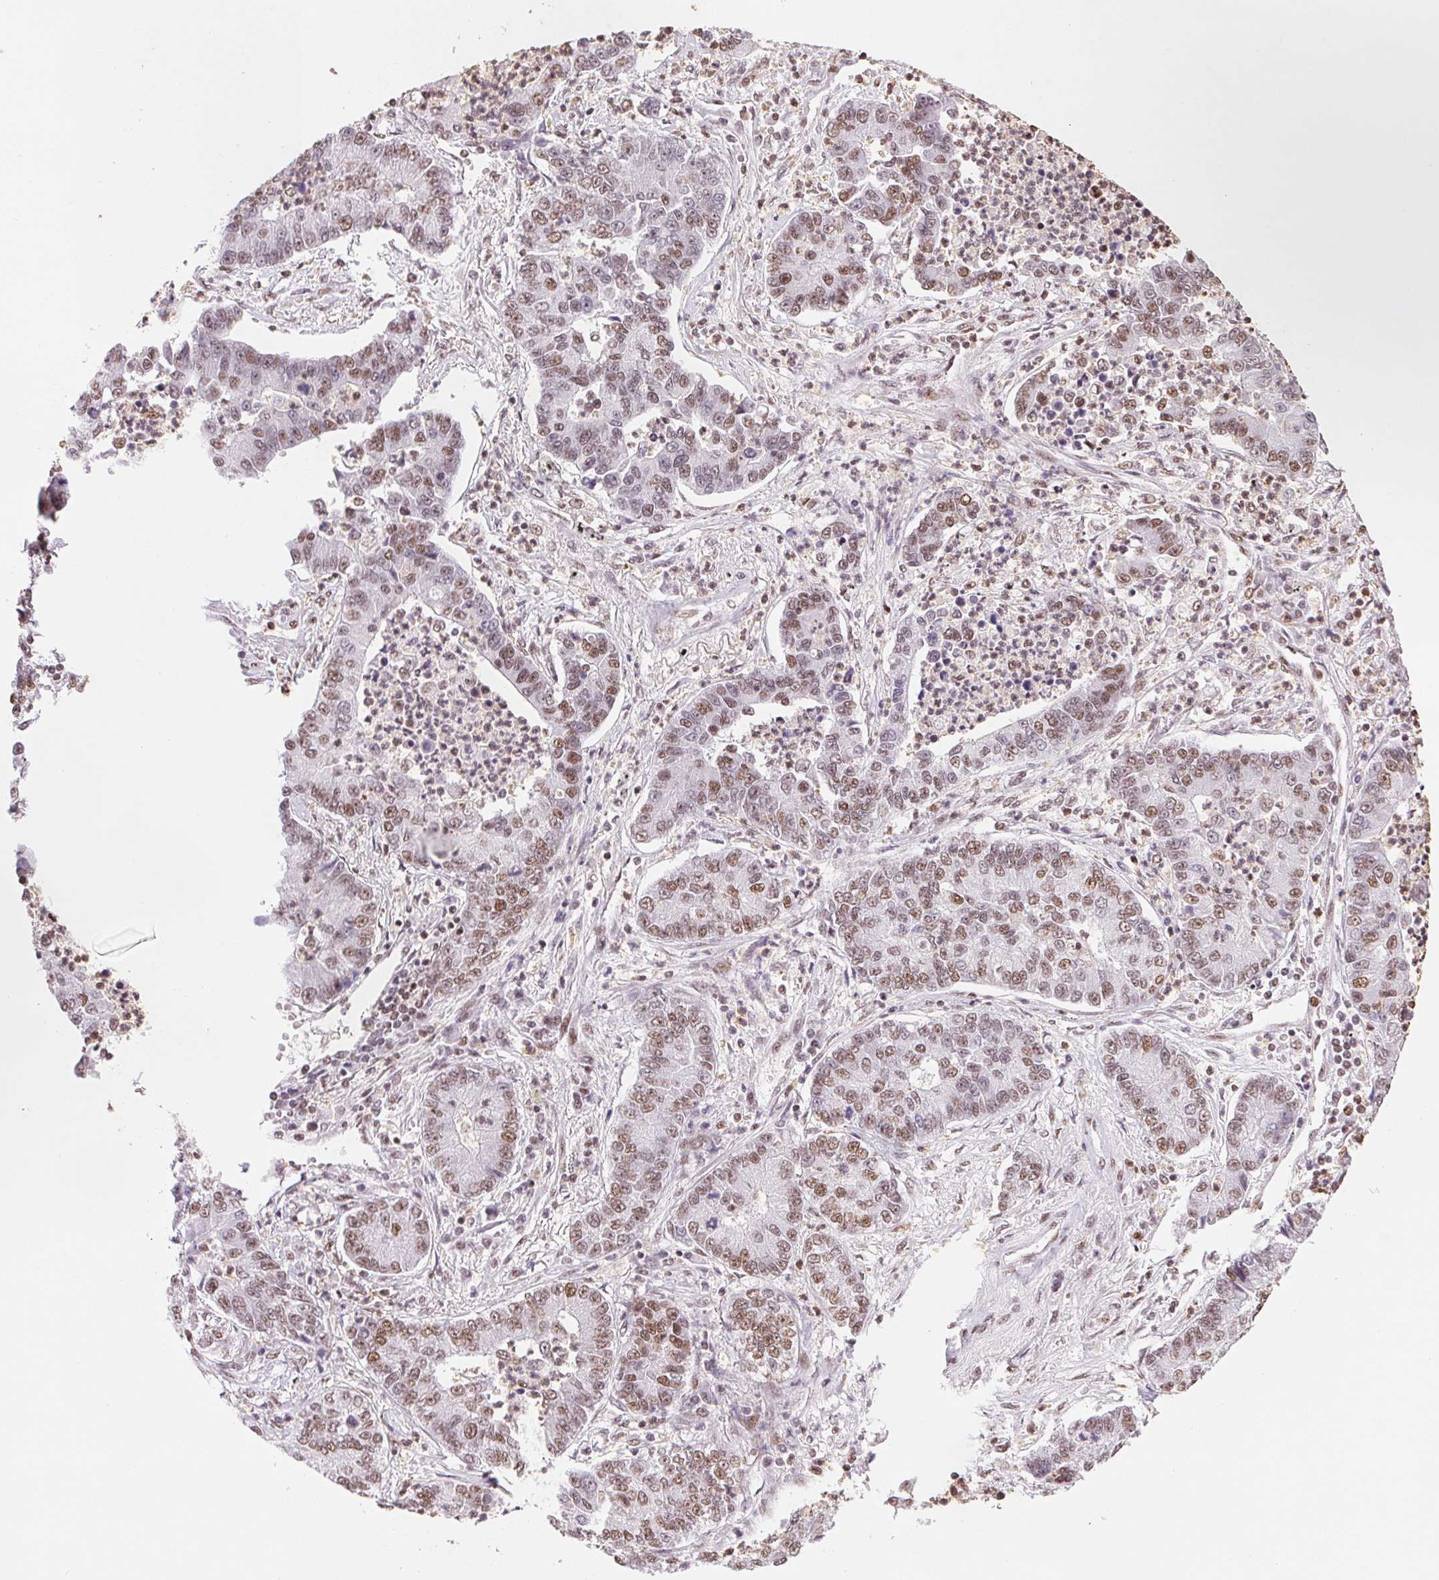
{"staining": {"intensity": "moderate", "quantity": "25%-75%", "location": "nuclear"}, "tissue": "lung cancer", "cell_type": "Tumor cells", "image_type": "cancer", "snomed": [{"axis": "morphology", "description": "Adenocarcinoma, NOS"}, {"axis": "topography", "description": "Lung"}], "caption": "The histopathology image shows a brown stain indicating the presence of a protein in the nuclear of tumor cells in lung adenocarcinoma. The protein is shown in brown color, while the nuclei are stained blue.", "gene": "SREK1", "patient": {"sex": "female", "age": 57}}